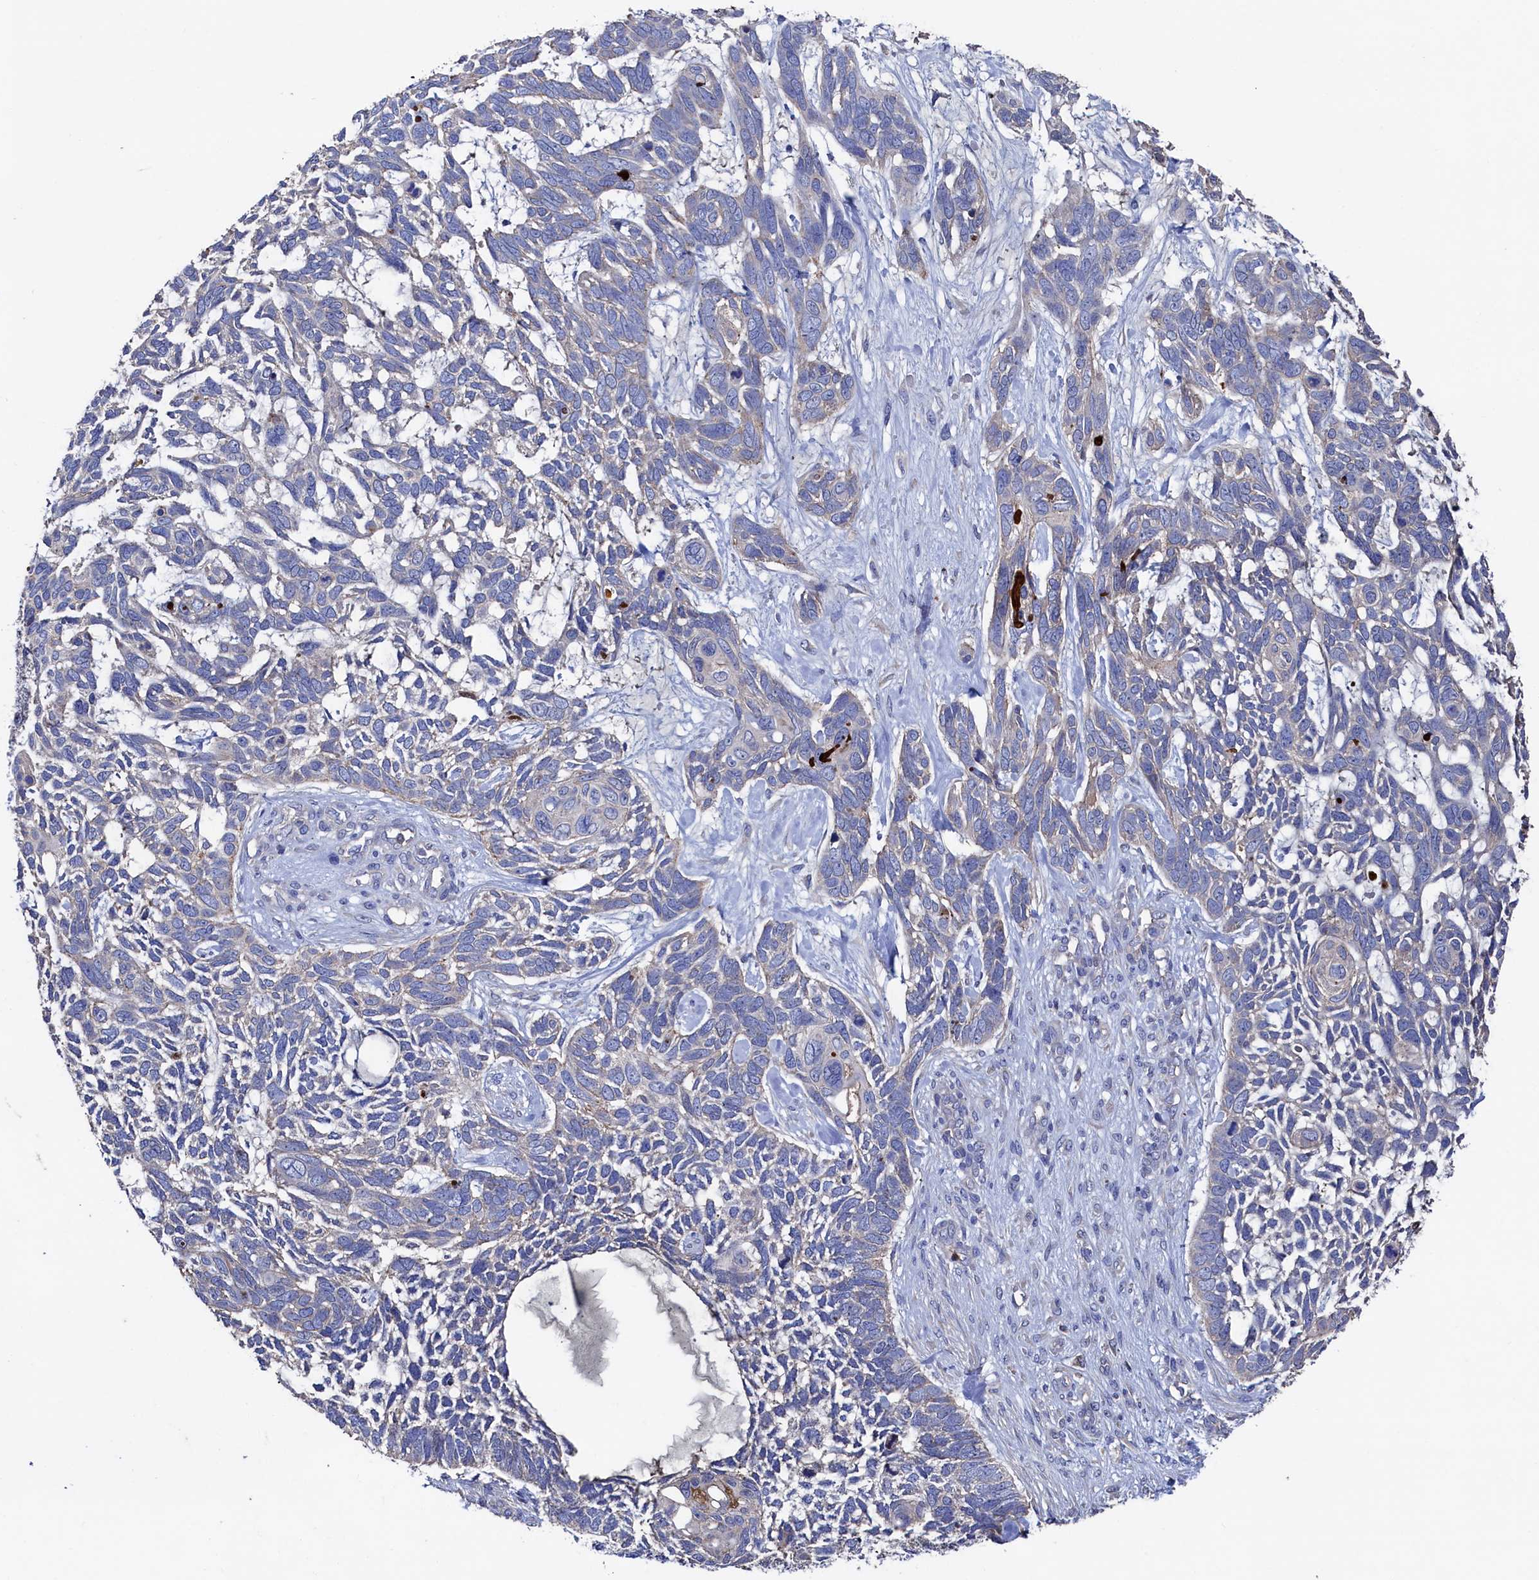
{"staining": {"intensity": "negative", "quantity": "none", "location": "none"}, "tissue": "skin cancer", "cell_type": "Tumor cells", "image_type": "cancer", "snomed": [{"axis": "morphology", "description": "Basal cell carcinoma"}, {"axis": "topography", "description": "Skin"}], "caption": "This is an immunohistochemistry histopathology image of human basal cell carcinoma (skin). There is no positivity in tumor cells.", "gene": "TK2", "patient": {"sex": "male", "age": 88}}